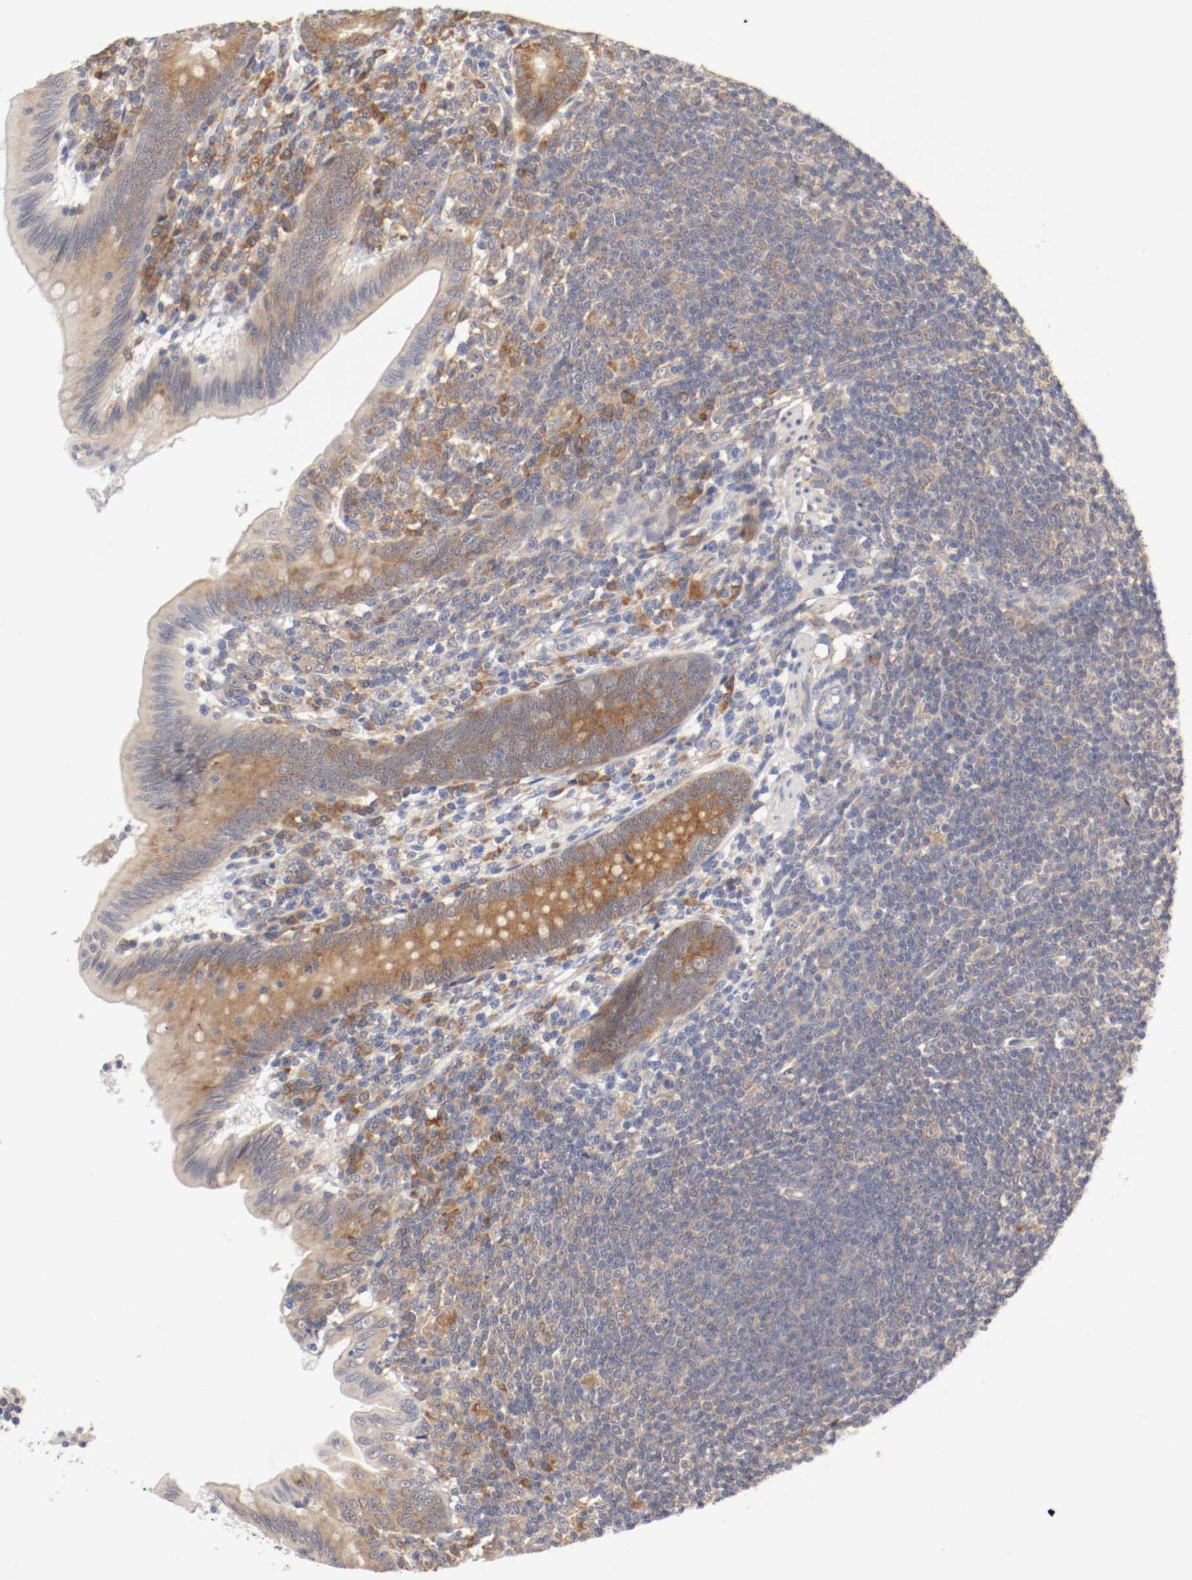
{"staining": {"intensity": "moderate", "quantity": ">75%", "location": "cytoplasmic/membranous"}, "tissue": "appendix", "cell_type": "Glandular cells", "image_type": "normal", "snomed": [{"axis": "morphology", "description": "Normal tissue, NOS"}, {"axis": "morphology", "description": "Inflammation, NOS"}, {"axis": "topography", "description": "Appendix"}], "caption": "Immunohistochemical staining of benign human appendix reveals >75% levels of moderate cytoplasmic/membranous protein staining in about >75% of glandular cells.", "gene": "FKBP3", "patient": {"sex": "male", "age": 46}}